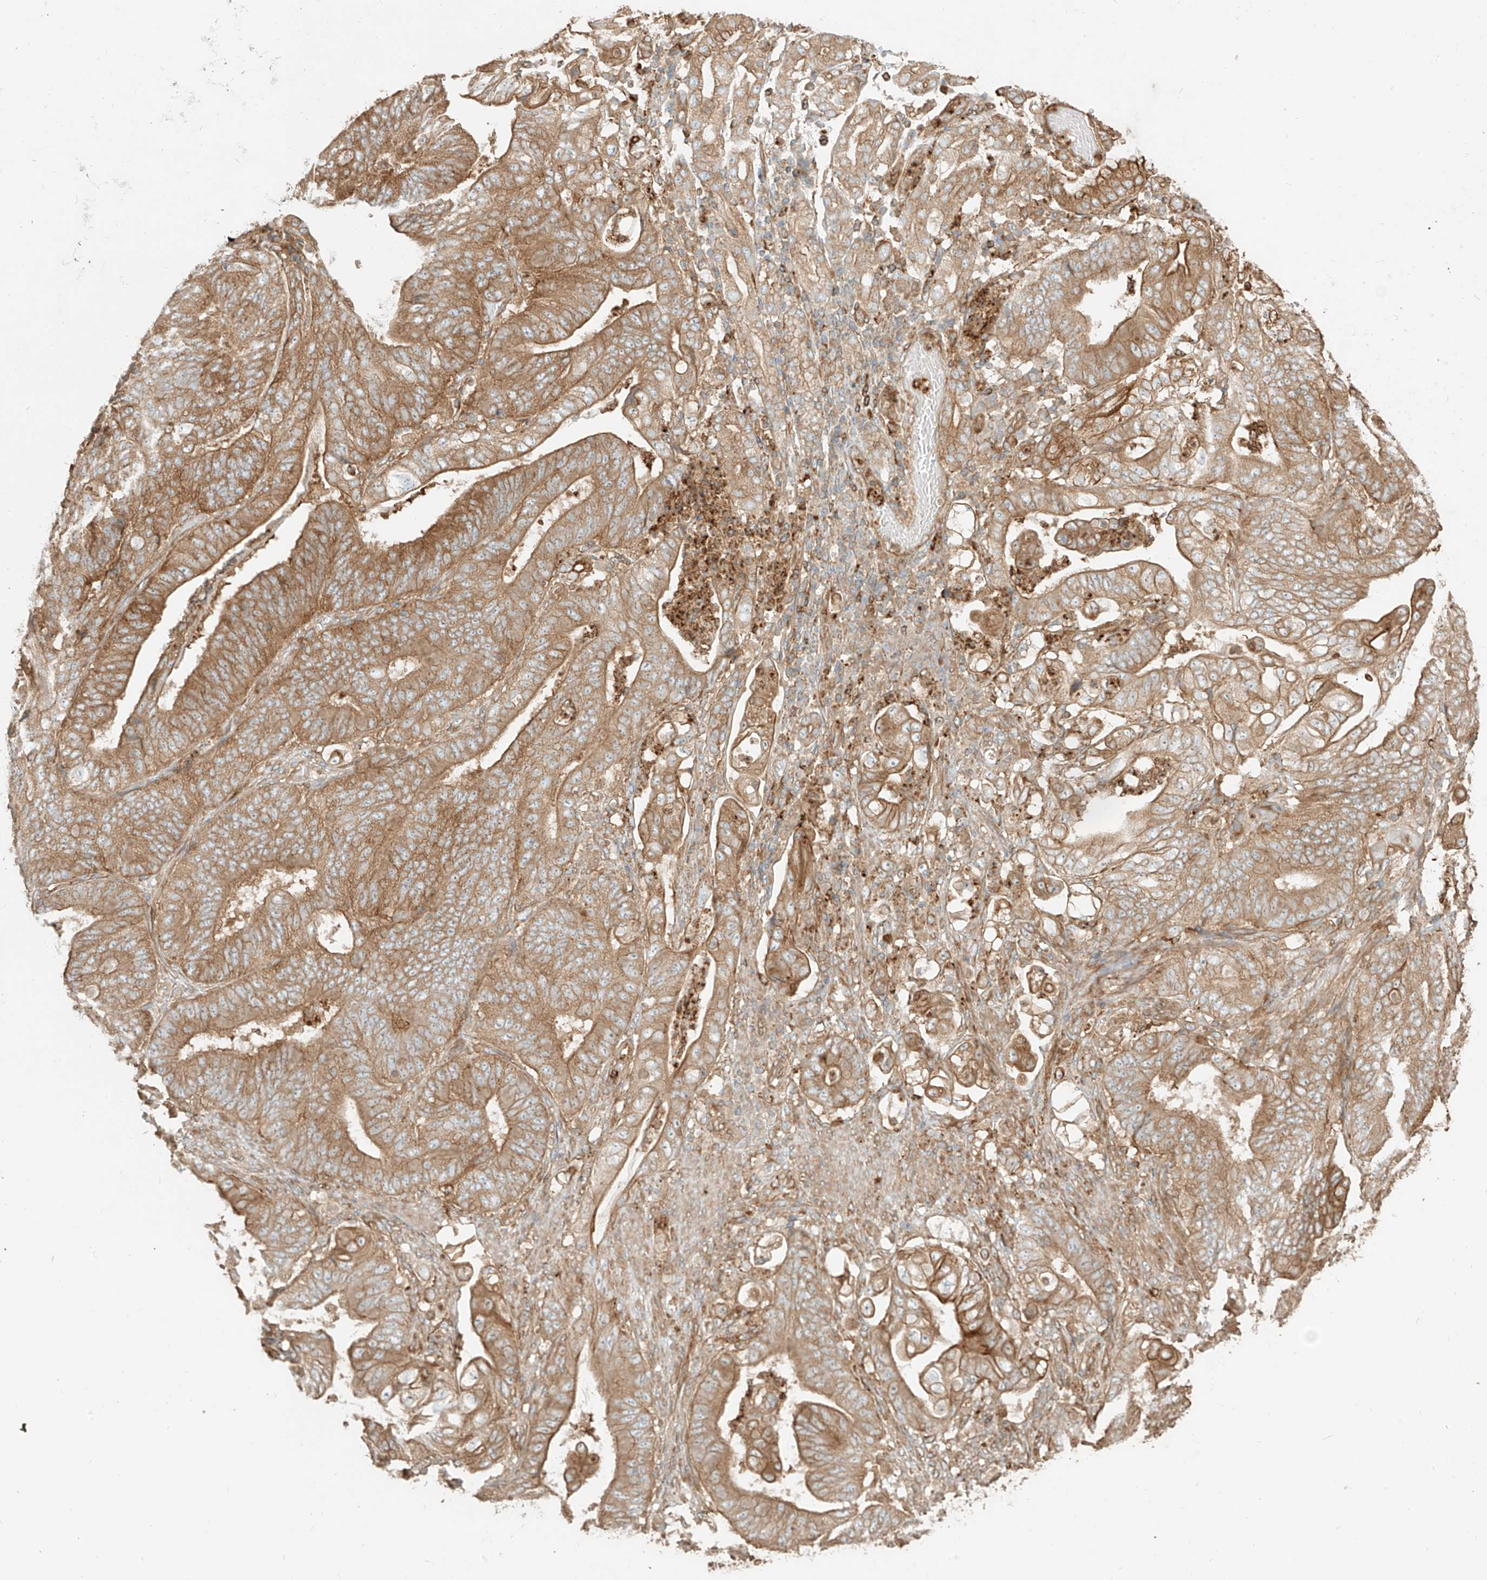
{"staining": {"intensity": "moderate", "quantity": ">75%", "location": "cytoplasmic/membranous"}, "tissue": "stomach cancer", "cell_type": "Tumor cells", "image_type": "cancer", "snomed": [{"axis": "morphology", "description": "Adenocarcinoma, NOS"}, {"axis": "topography", "description": "Stomach"}], "caption": "A histopathology image showing moderate cytoplasmic/membranous staining in about >75% of tumor cells in adenocarcinoma (stomach), as visualized by brown immunohistochemical staining.", "gene": "CCDC115", "patient": {"sex": "female", "age": 73}}